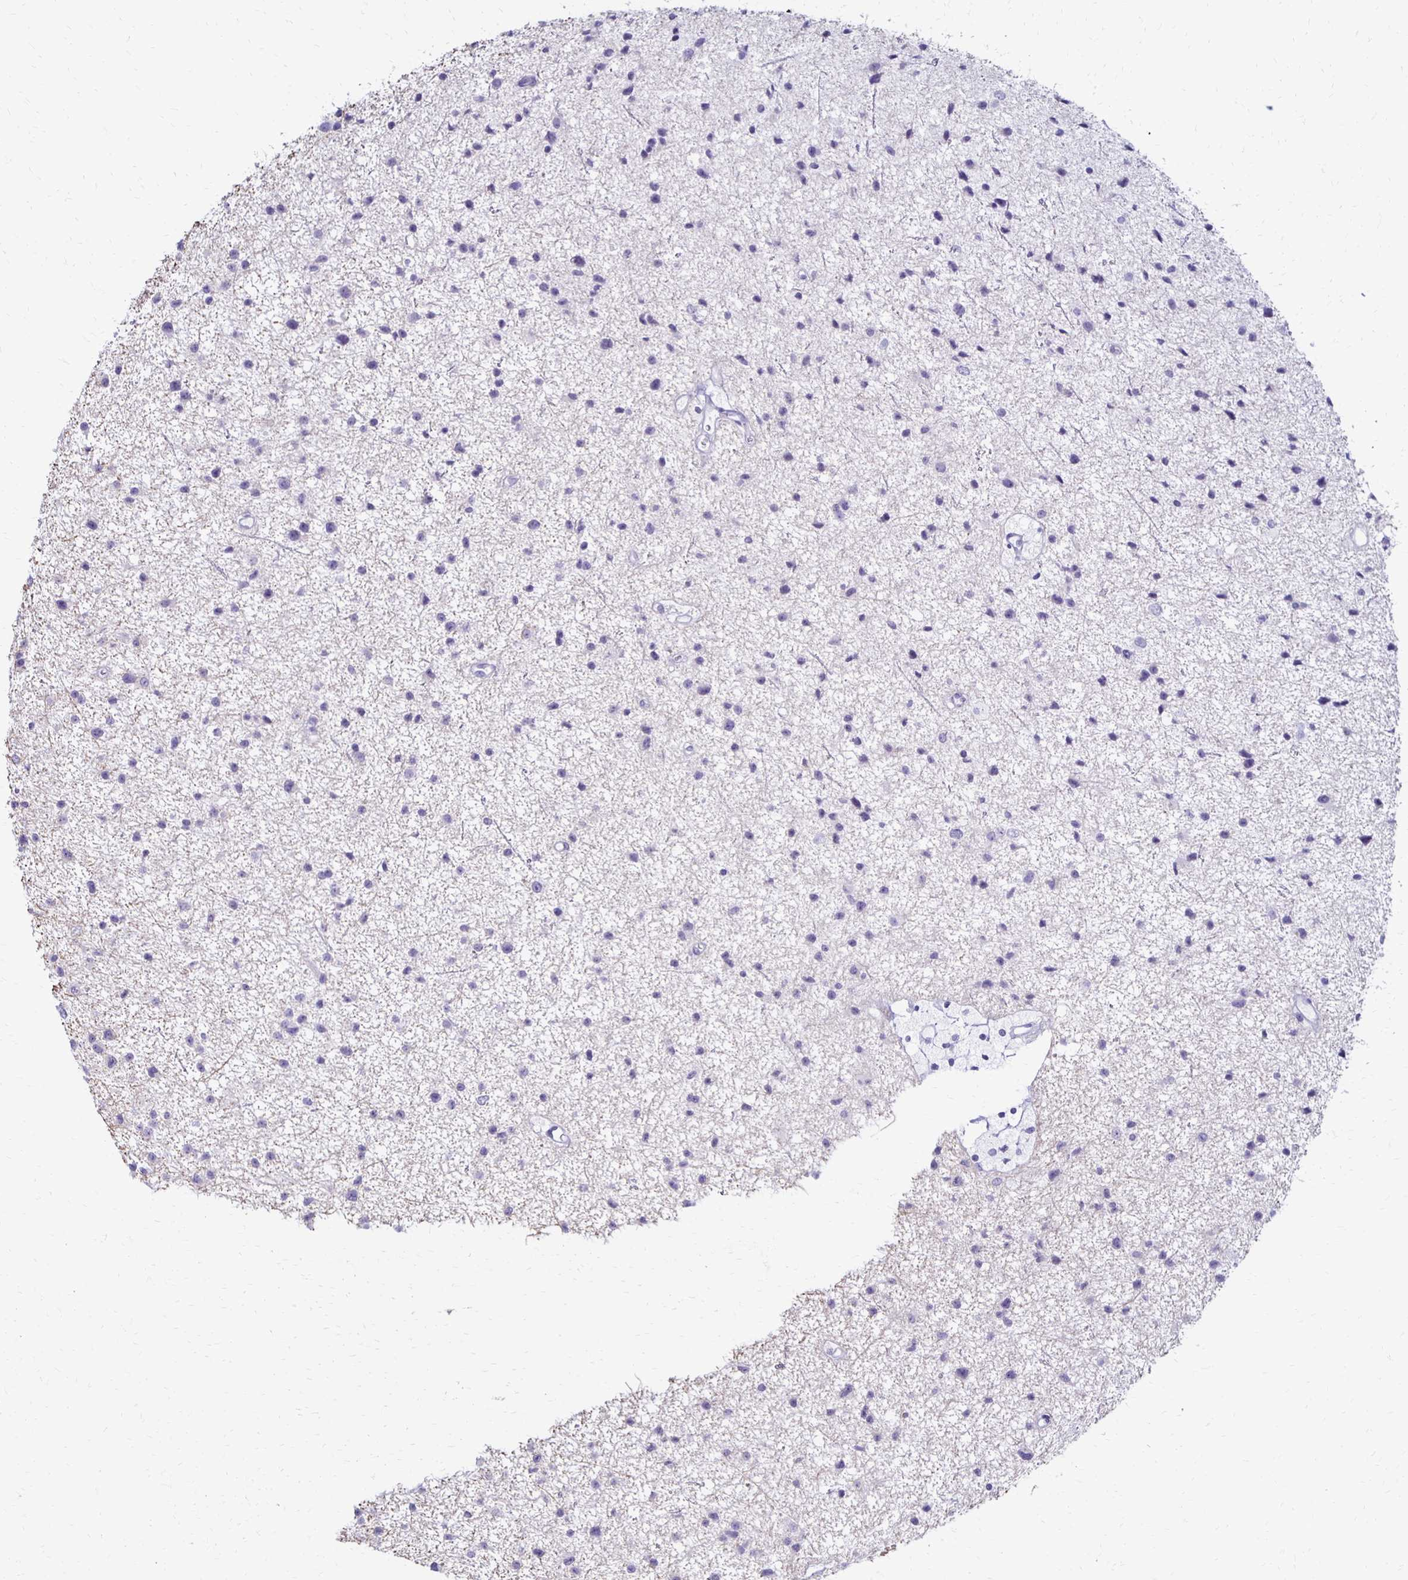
{"staining": {"intensity": "negative", "quantity": "none", "location": "none"}, "tissue": "glioma", "cell_type": "Tumor cells", "image_type": "cancer", "snomed": [{"axis": "morphology", "description": "Glioma, malignant, Low grade"}, {"axis": "topography", "description": "Brain"}], "caption": "Immunohistochemistry of human malignant glioma (low-grade) reveals no expression in tumor cells.", "gene": "RYR1", "patient": {"sex": "male", "age": 43}}